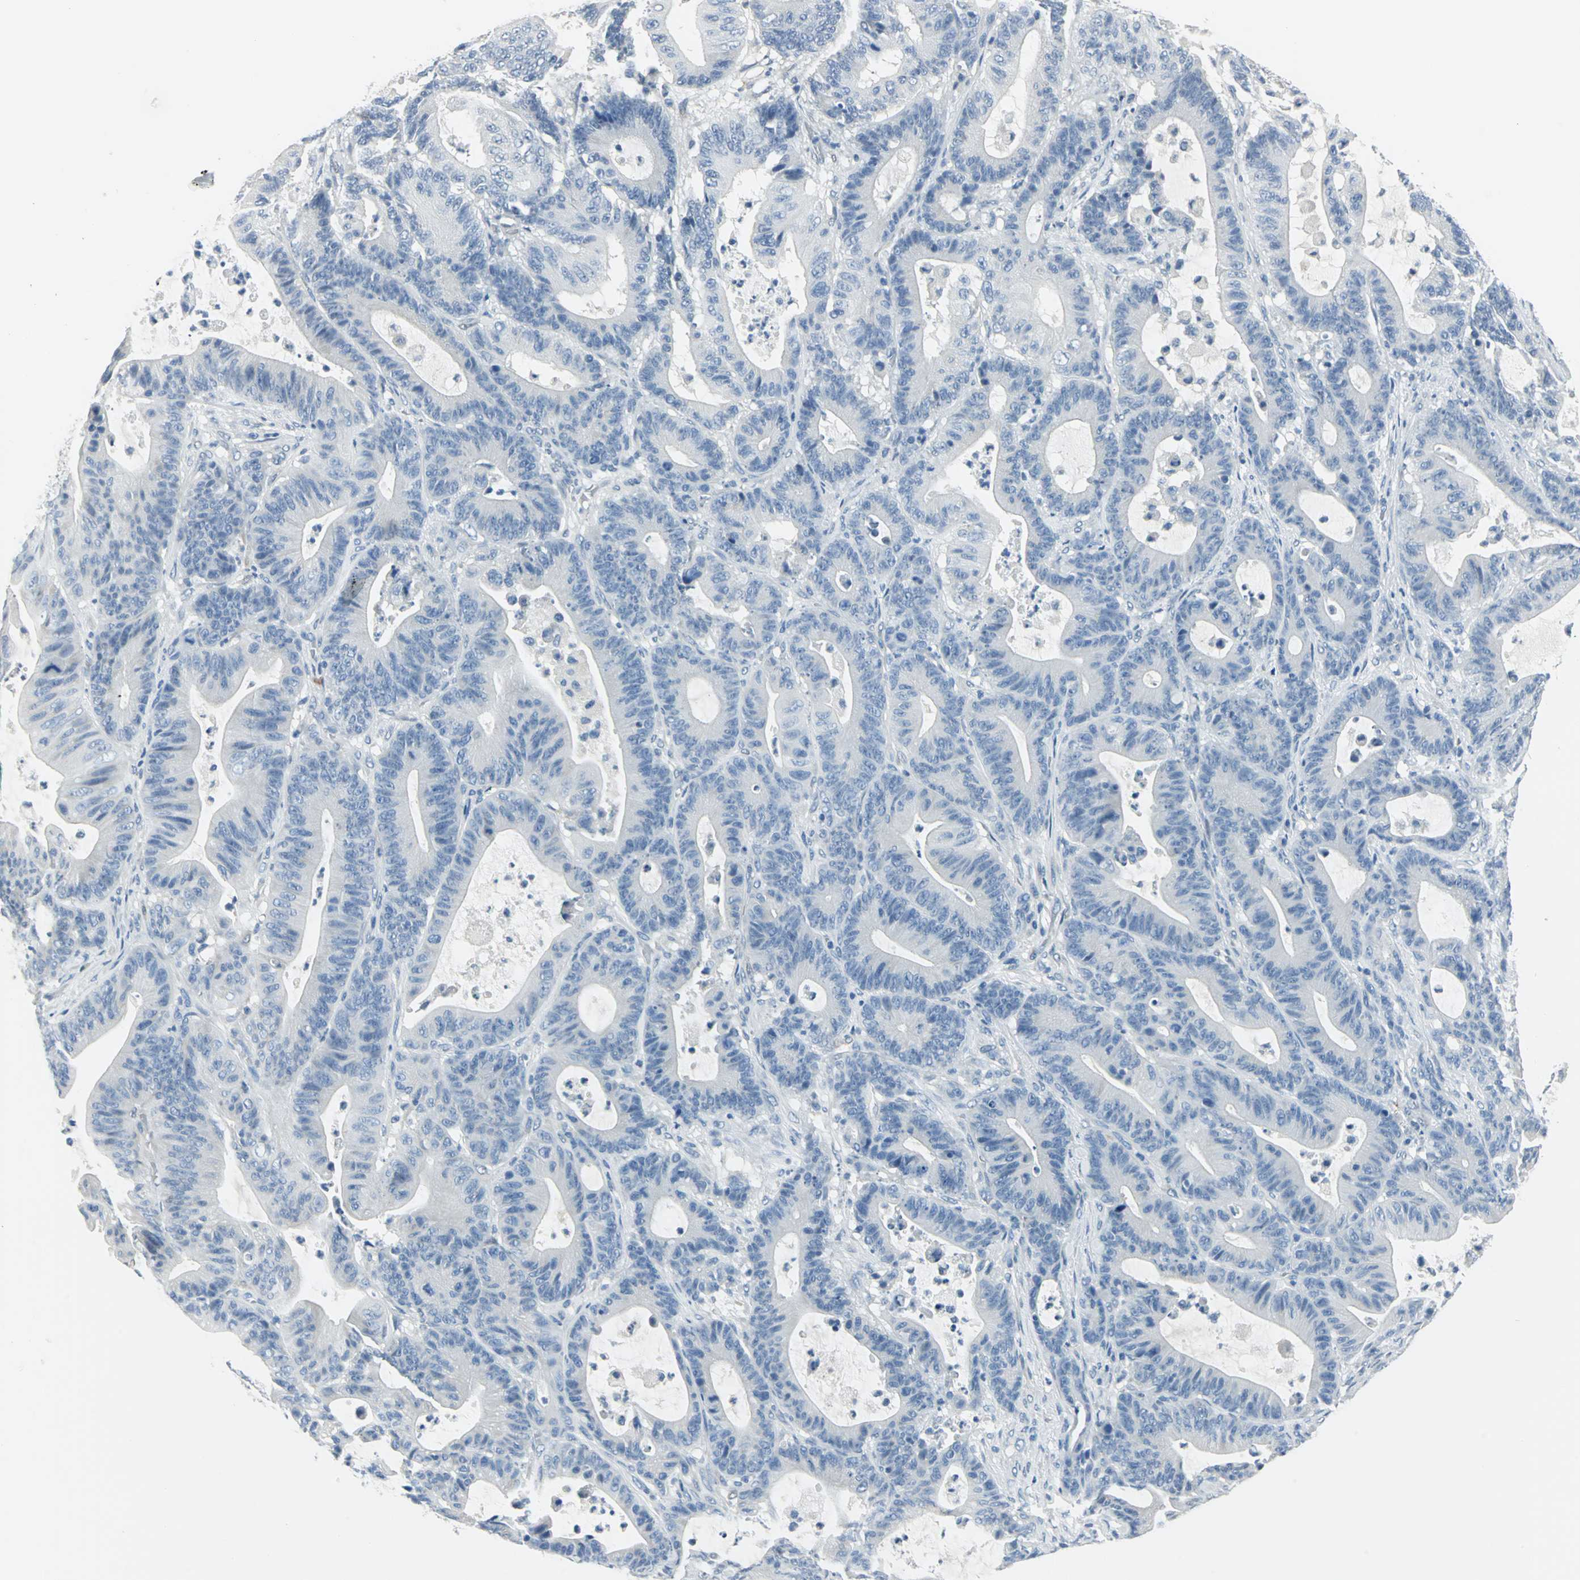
{"staining": {"intensity": "negative", "quantity": "none", "location": "none"}, "tissue": "colorectal cancer", "cell_type": "Tumor cells", "image_type": "cancer", "snomed": [{"axis": "morphology", "description": "Adenocarcinoma, NOS"}, {"axis": "topography", "description": "Colon"}], "caption": "Tumor cells show no significant protein expression in colorectal cancer (adenocarcinoma).", "gene": "UCHL1", "patient": {"sex": "female", "age": 84}}